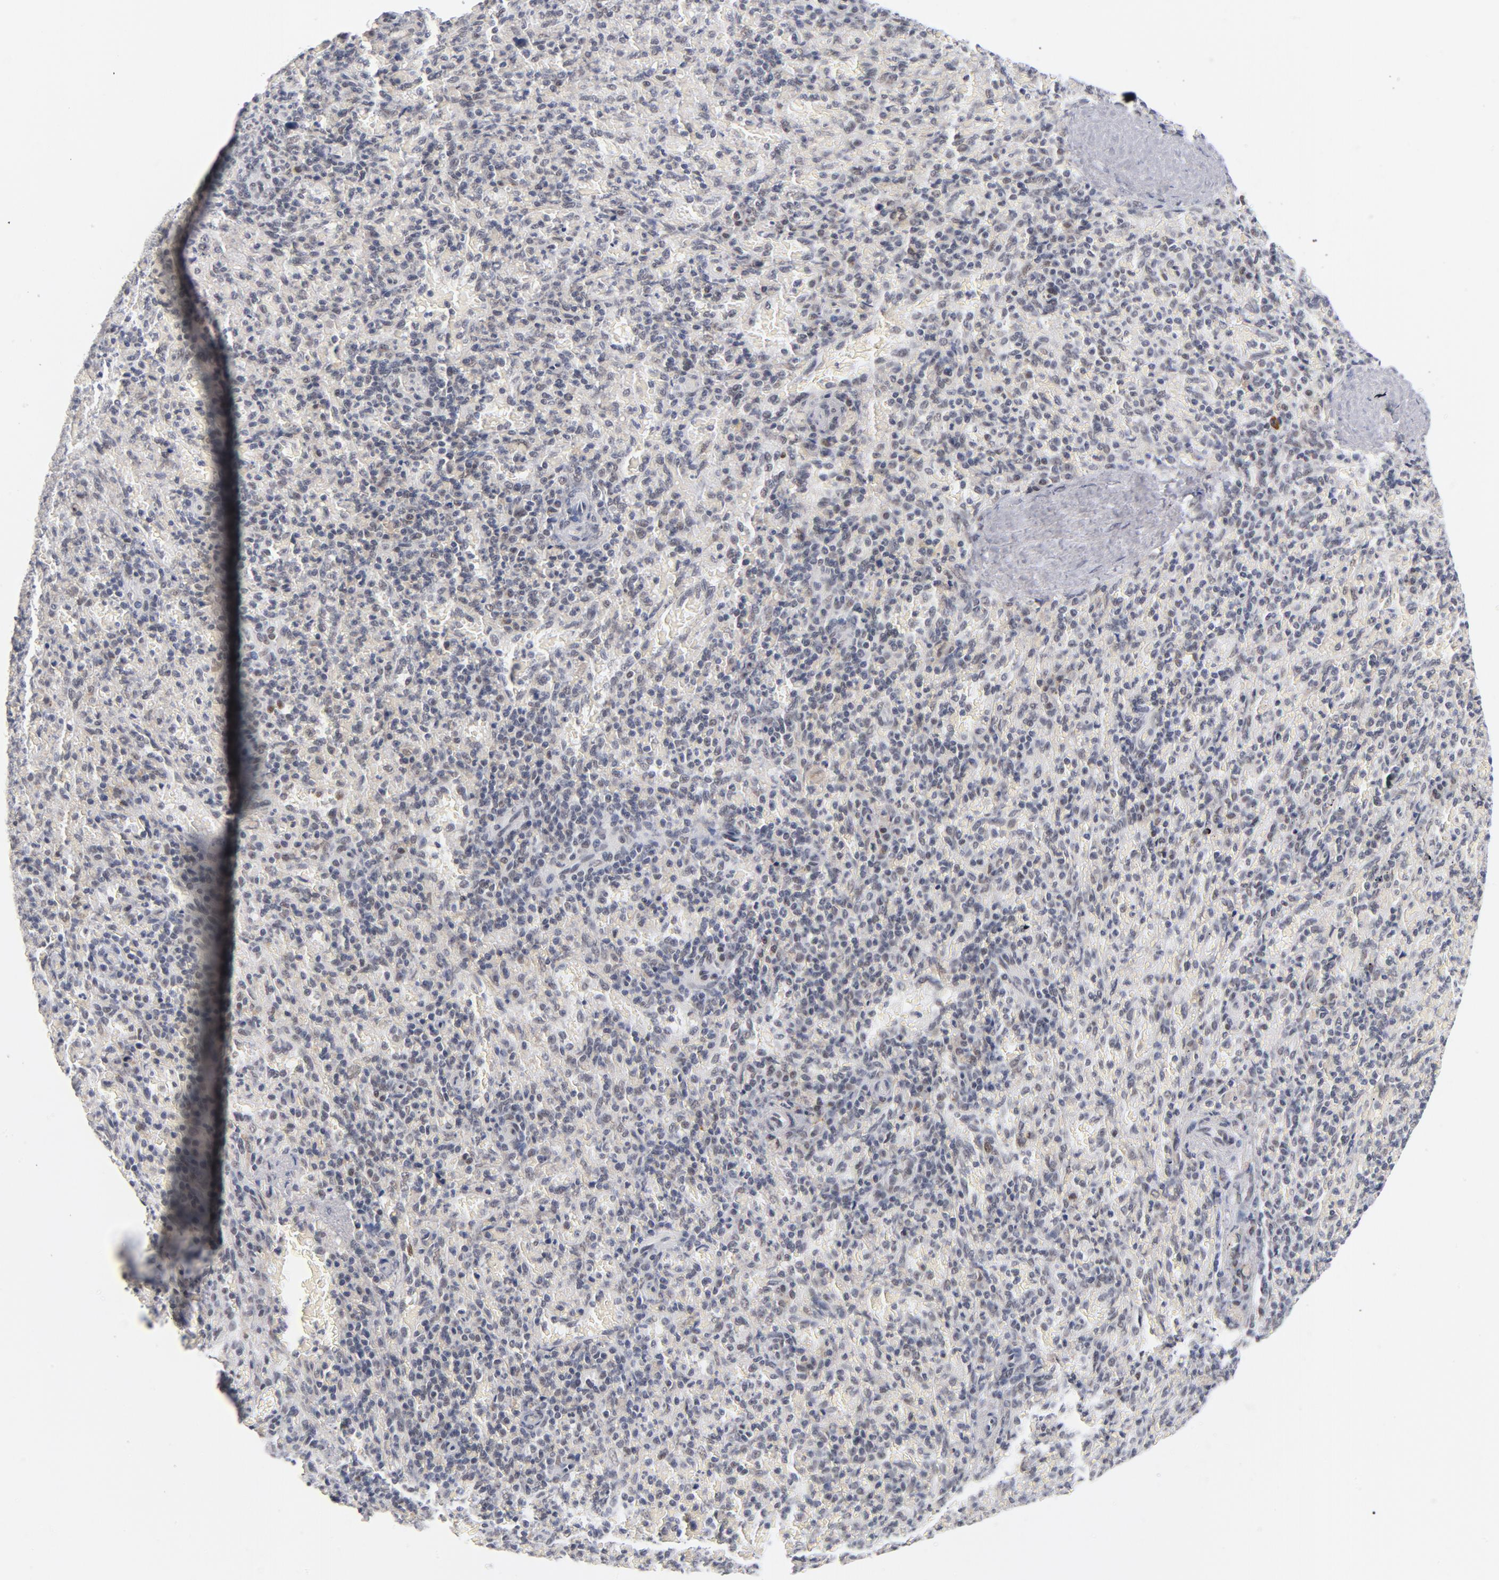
{"staining": {"intensity": "negative", "quantity": "none", "location": "none"}, "tissue": "spleen", "cell_type": "Cells in red pulp", "image_type": "normal", "snomed": [{"axis": "morphology", "description": "Normal tissue, NOS"}, {"axis": "topography", "description": "Spleen"}], "caption": "Histopathology image shows no protein staining in cells in red pulp of unremarkable spleen.", "gene": "BAP1", "patient": {"sex": "female", "age": 43}}